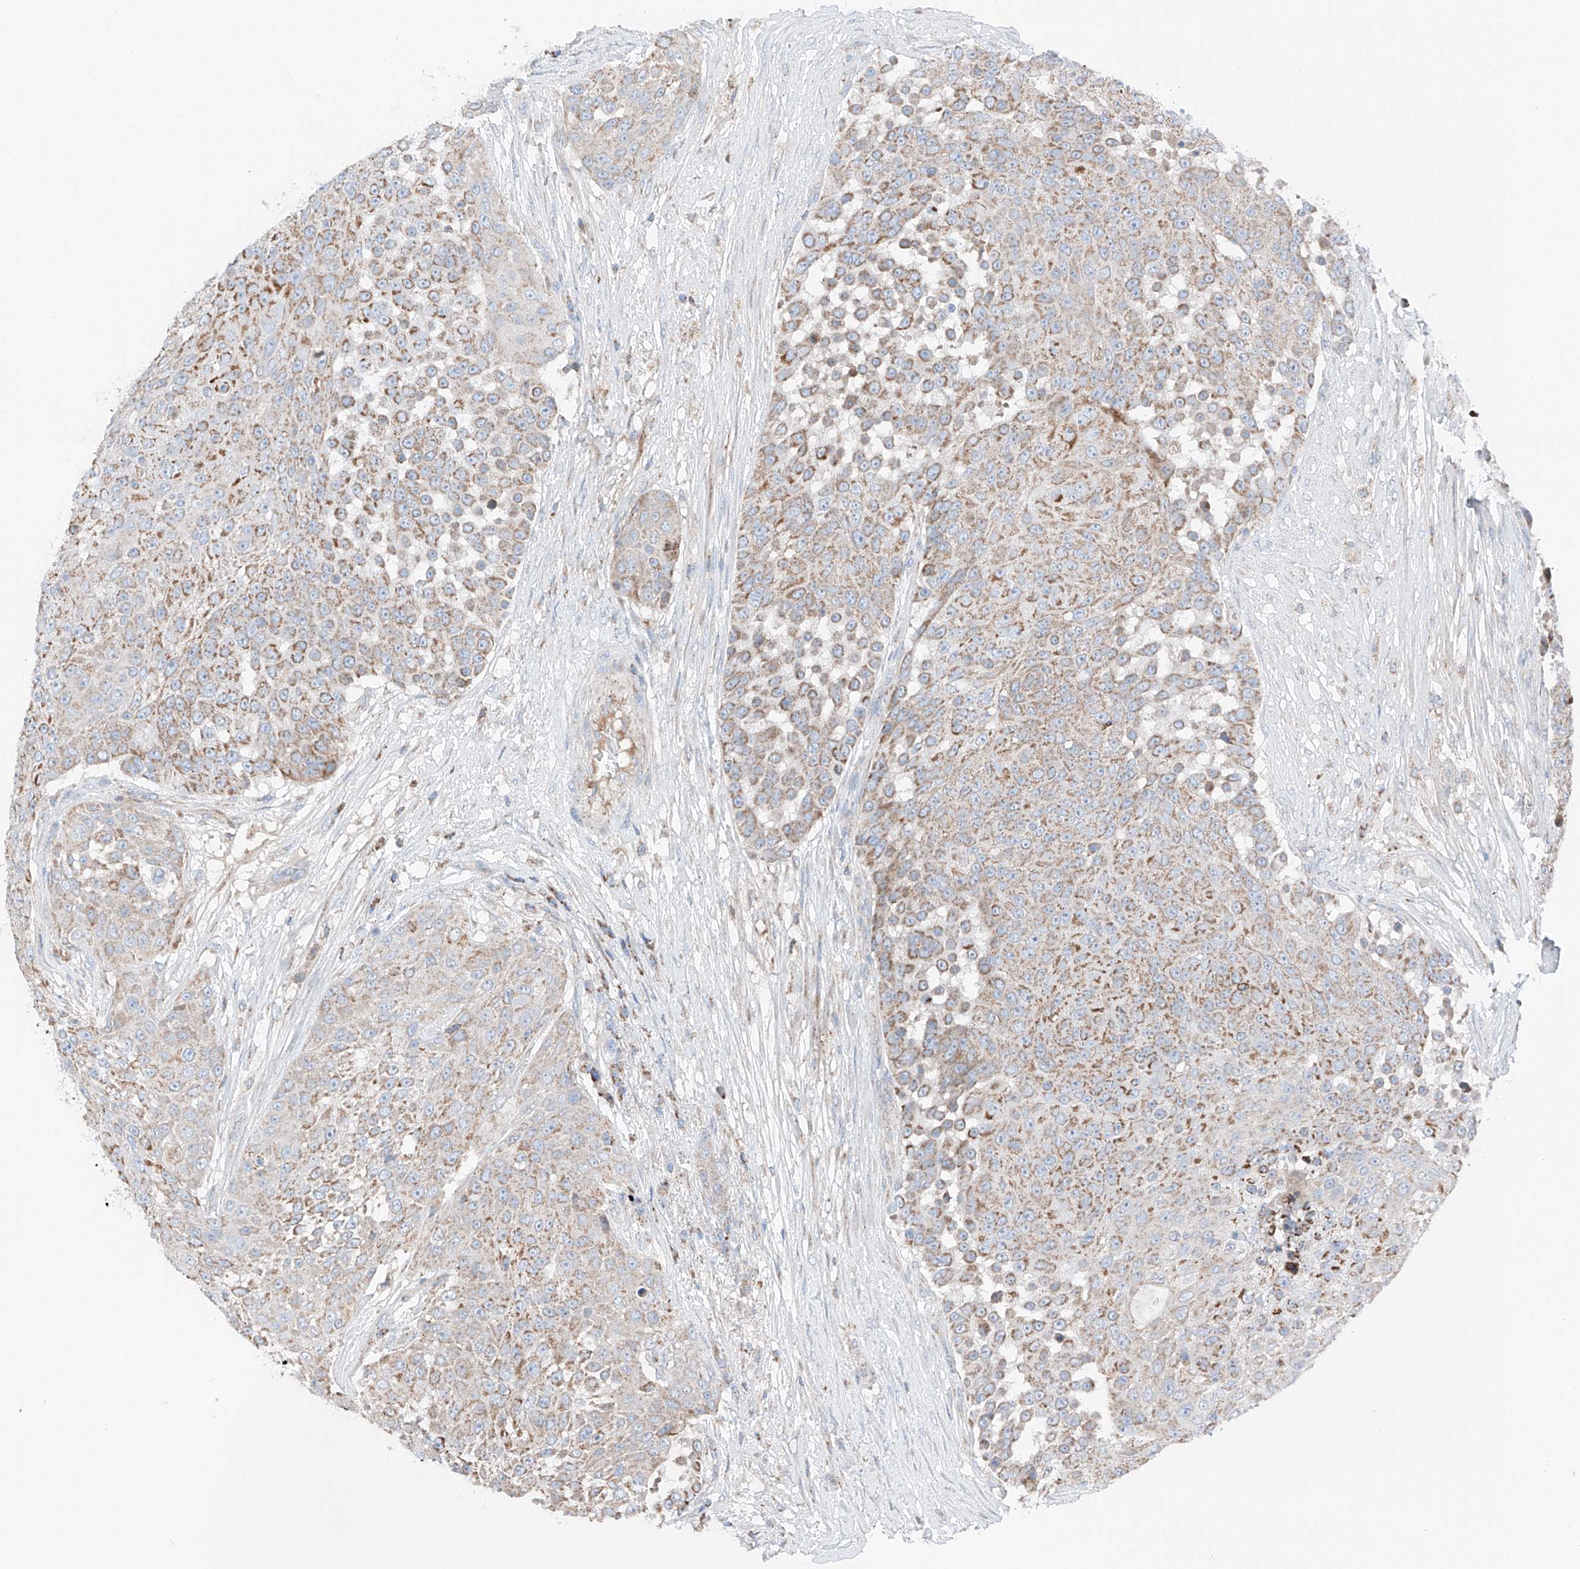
{"staining": {"intensity": "moderate", "quantity": ">75%", "location": "cytoplasmic/membranous"}, "tissue": "urothelial cancer", "cell_type": "Tumor cells", "image_type": "cancer", "snomed": [{"axis": "morphology", "description": "Urothelial carcinoma, High grade"}, {"axis": "topography", "description": "Urinary bladder"}], "caption": "An image of urothelial cancer stained for a protein exhibits moderate cytoplasmic/membranous brown staining in tumor cells.", "gene": "MRAP", "patient": {"sex": "female", "age": 63}}